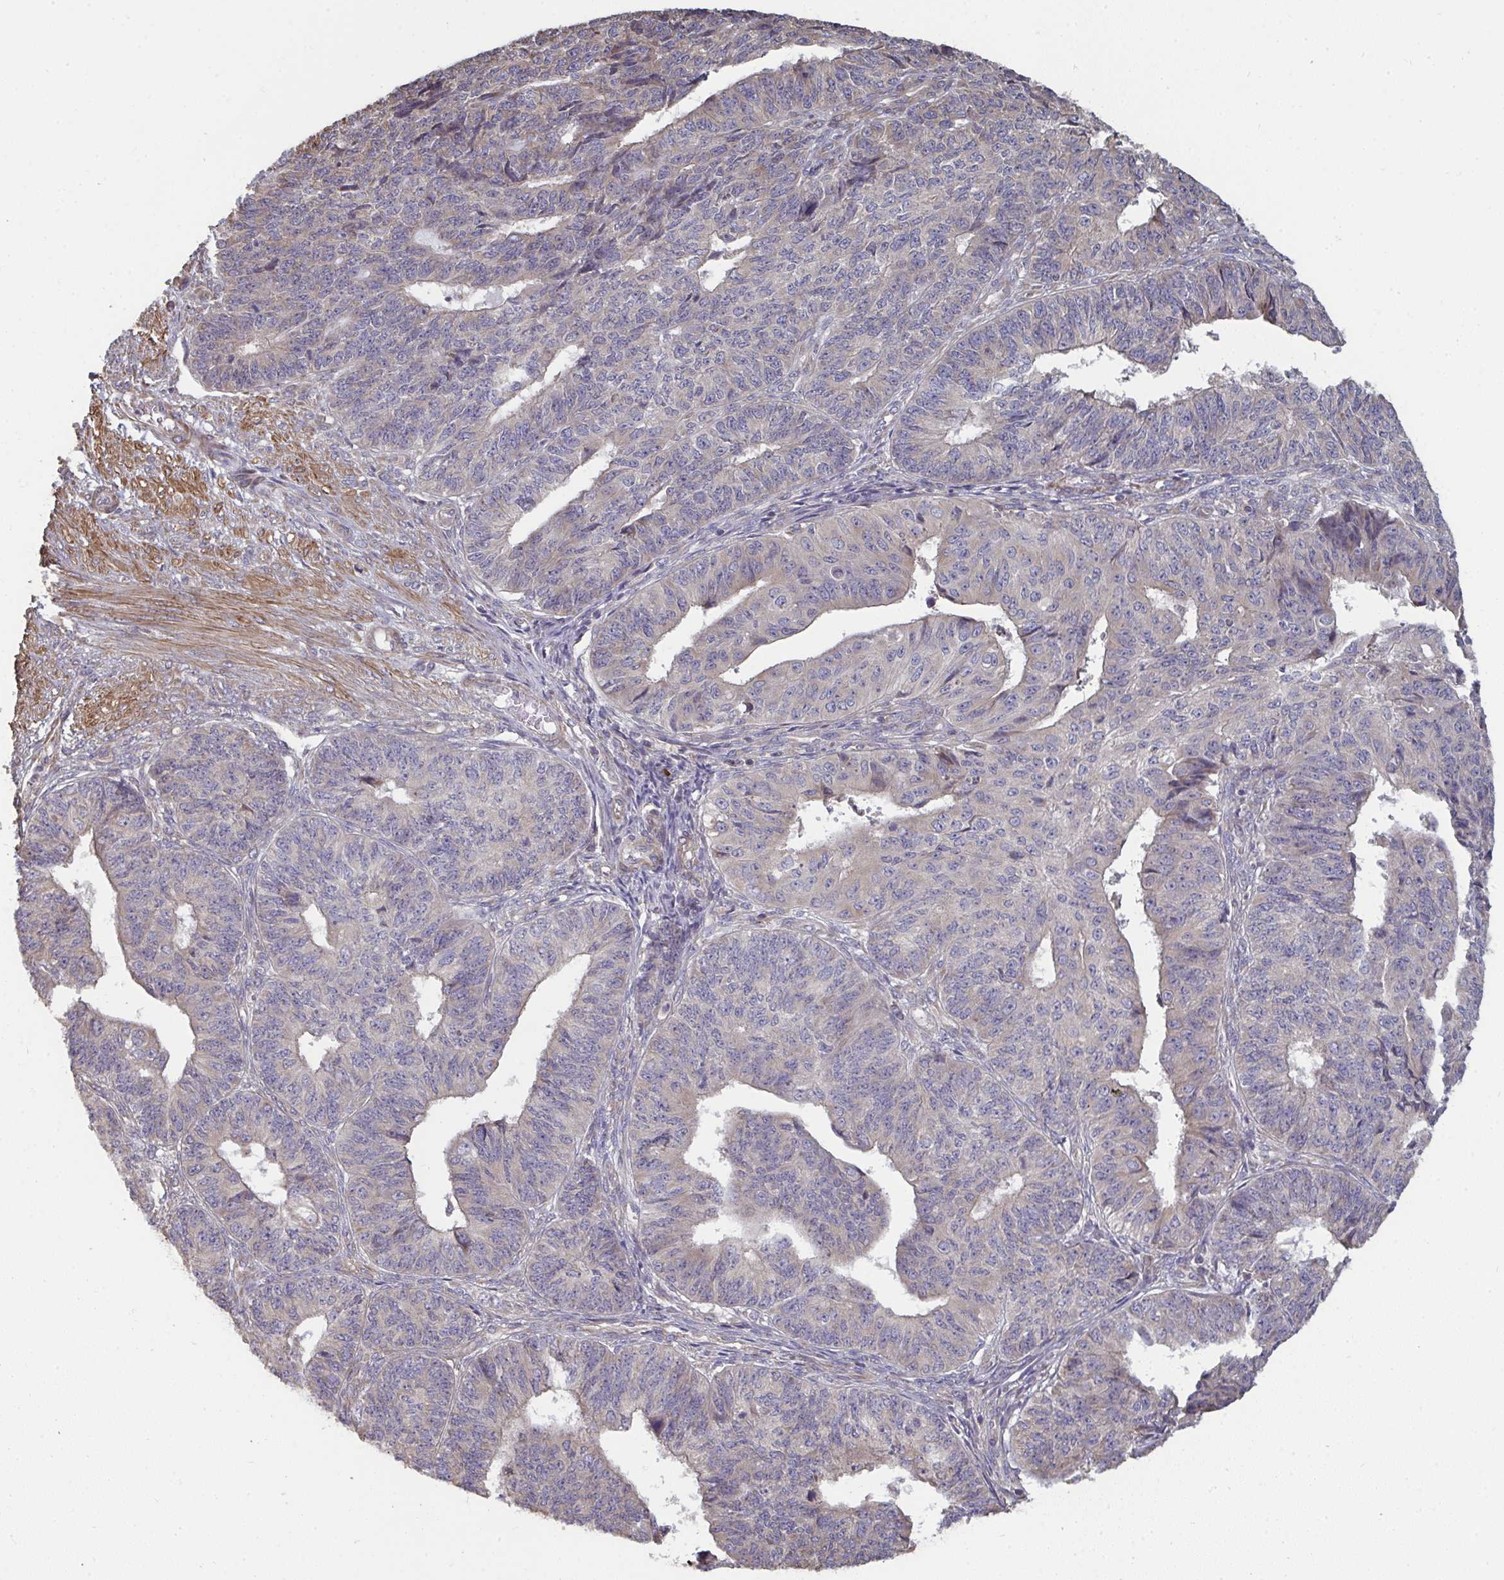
{"staining": {"intensity": "negative", "quantity": "none", "location": "none"}, "tissue": "endometrial cancer", "cell_type": "Tumor cells", "image_type": "cancer", "snomed": [{"axis": "morphology", "description": "Adenocarcinoma, NOS"}, {"axis": "topography", "description": "Endometrium"}], "caption": "This is a micrograph of immunohistochemistry staining of endometrial adenocarcinoma, which shows no staining in tumor cells. (IHC, brightfield microscopy, high magnification).", "gene": "ZFYVE28", "patient": {"sex": "female", "age": 32}}